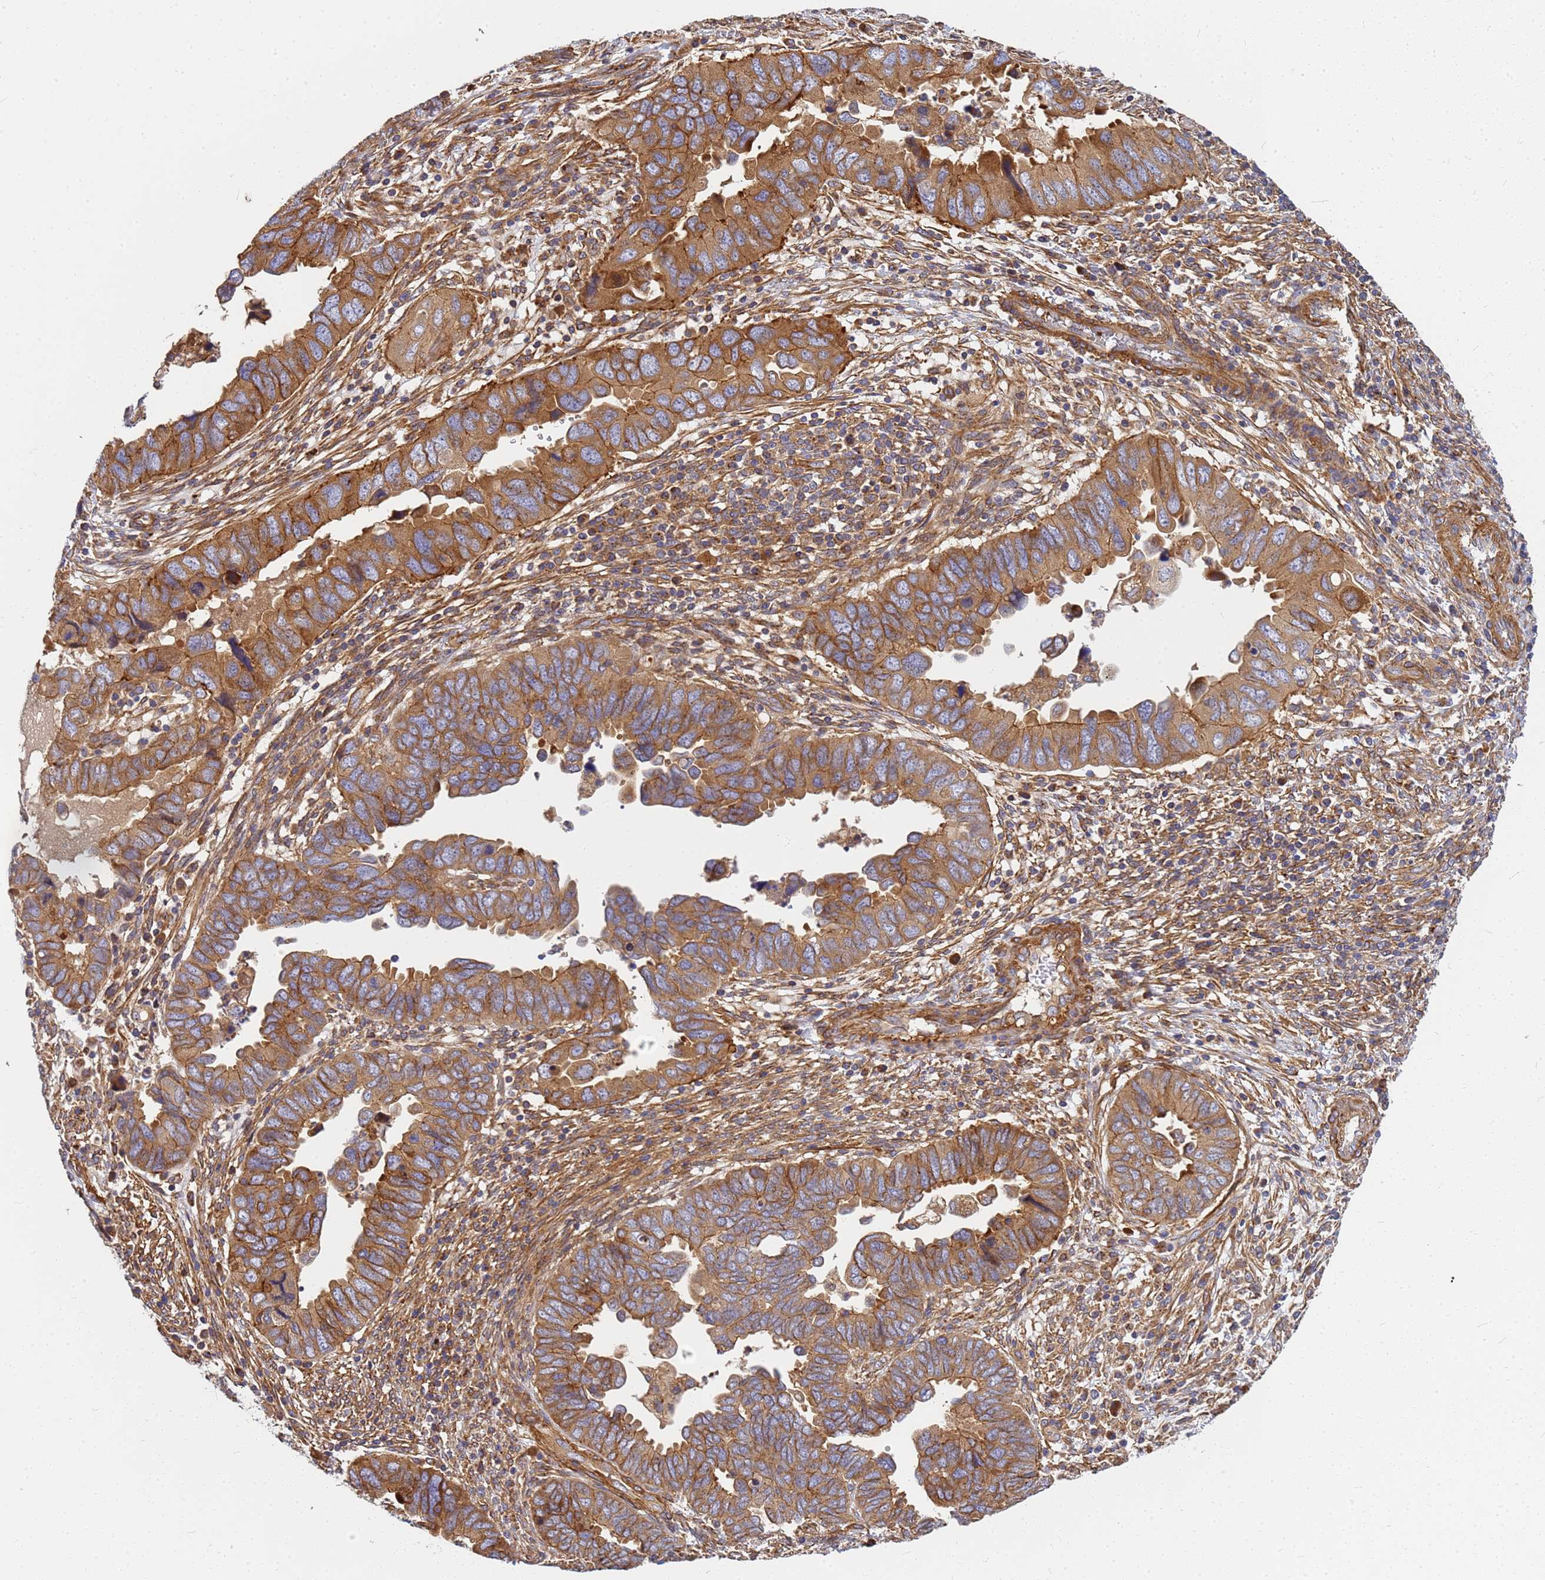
{"staining": {"intensity": "moderate", "quantity": ">75%", "location": "cytoplasmic/membranous"}, "tissue": "endometrial cancer", "cell_type": "Tumor cells", "image_type": "cancer", "snomed": [{"axis": "morphology", "description": "Adenocarcinoma, NOS"}, {"axis": "topography", "description": "Endometrium"}], "caption": "DAB (3,3'-diaminobenzidine) immunohistochemical staining of adenocarcinoma (endometrial) demonstrates moderate cytoplasmic/membranous protein expression in approximately >75% of tumor cells.", "gene": "C2CD5", "patient": {"sex": "female", "age": 79}}